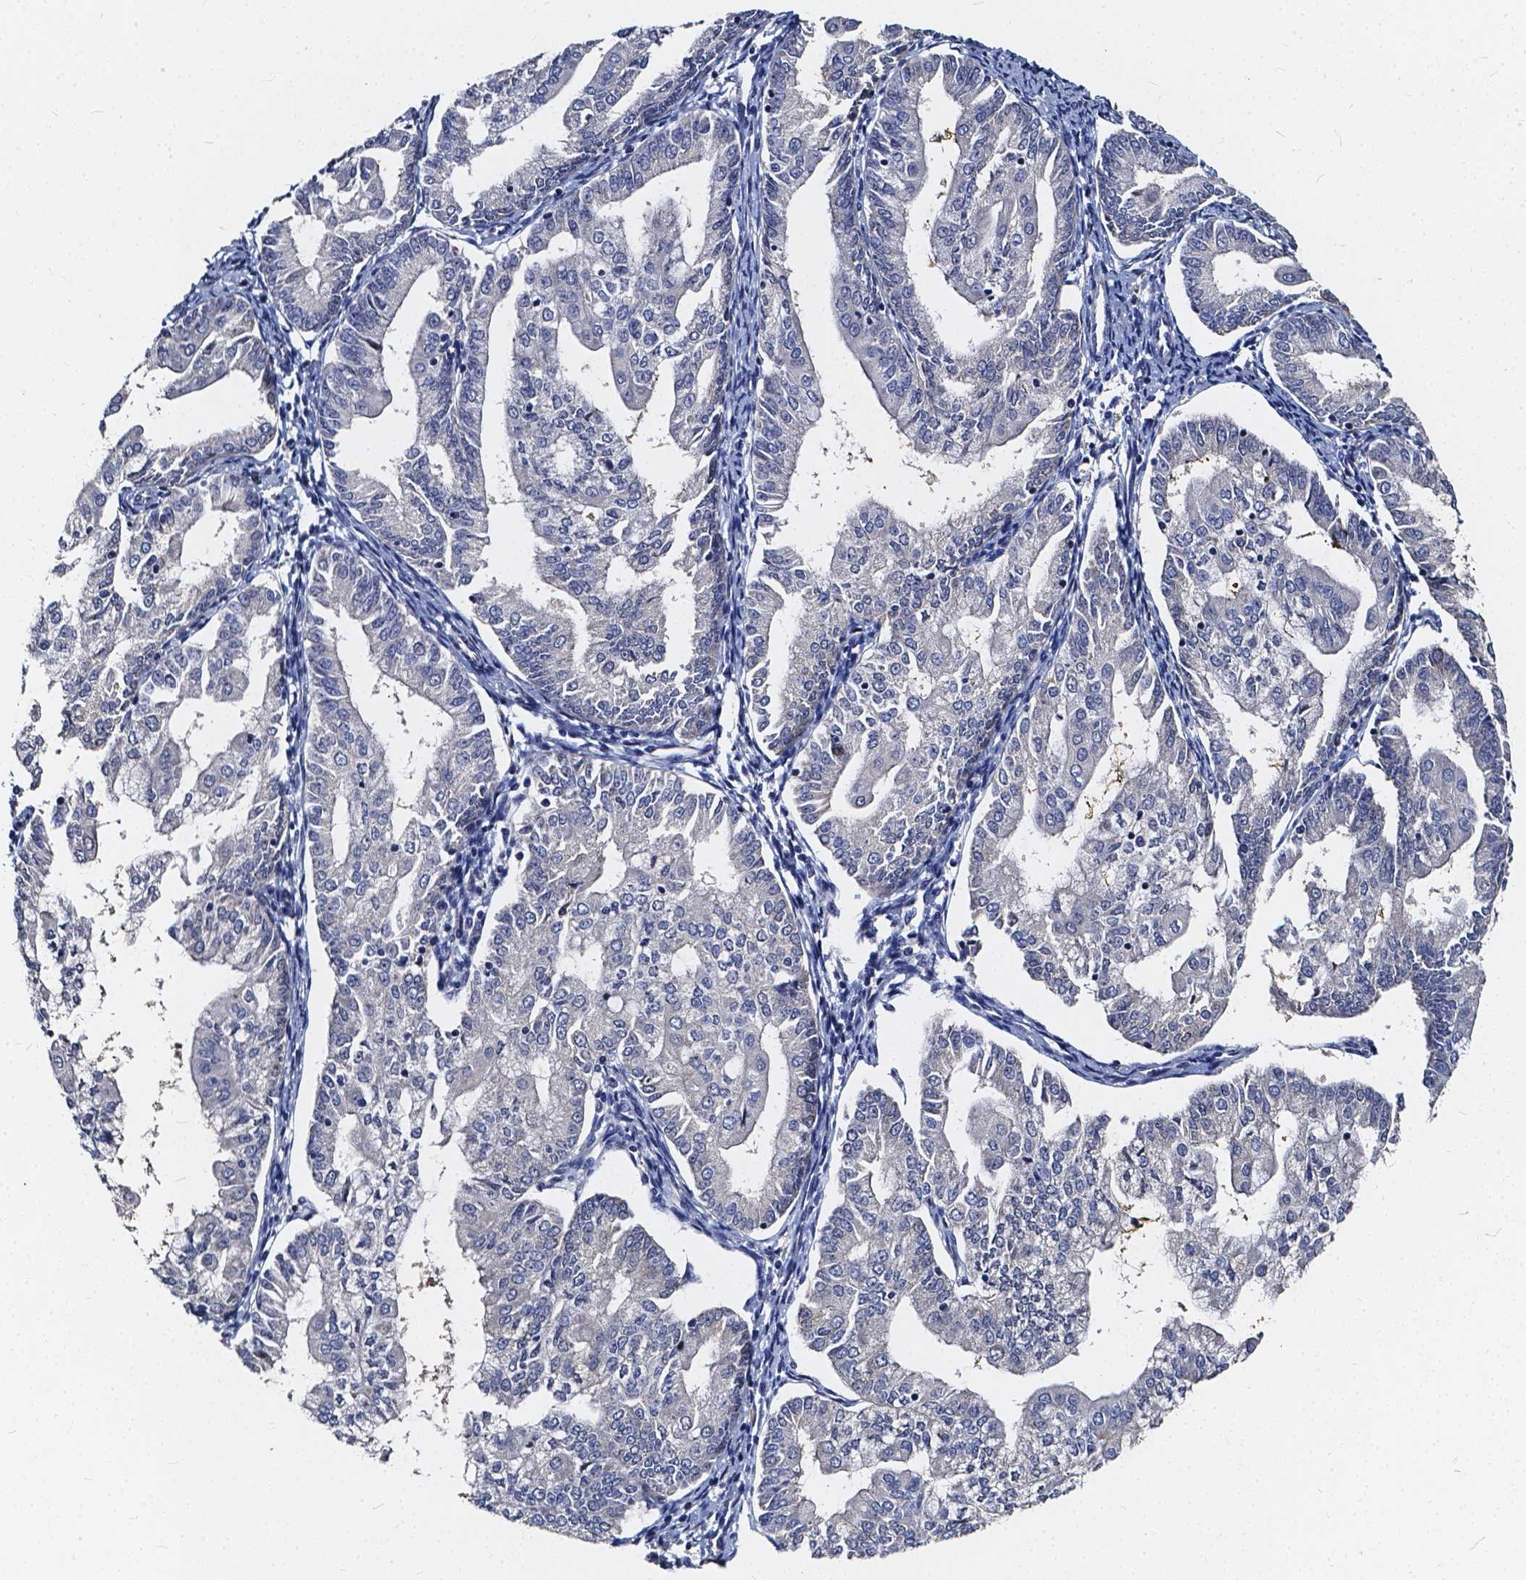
{"staining": {"intensity": "negative", "quantity": "none", "location": "none"}, "tissue": "endometrial cancer", "cell_type": "Tumor cells", "image_type": "cancer", "snomed": [{"axis": "morphology", "description": "Adenocarcinoma, NOS"}, {"axis": "topography", "description": "Endometrium"}], "caption": "Protein analysis of endometrial adenocarcinoma demonstrates no significant staining in tumor cells.", "gene": "SOWAHA", "patient": {"sex": "female", "age": 55}}